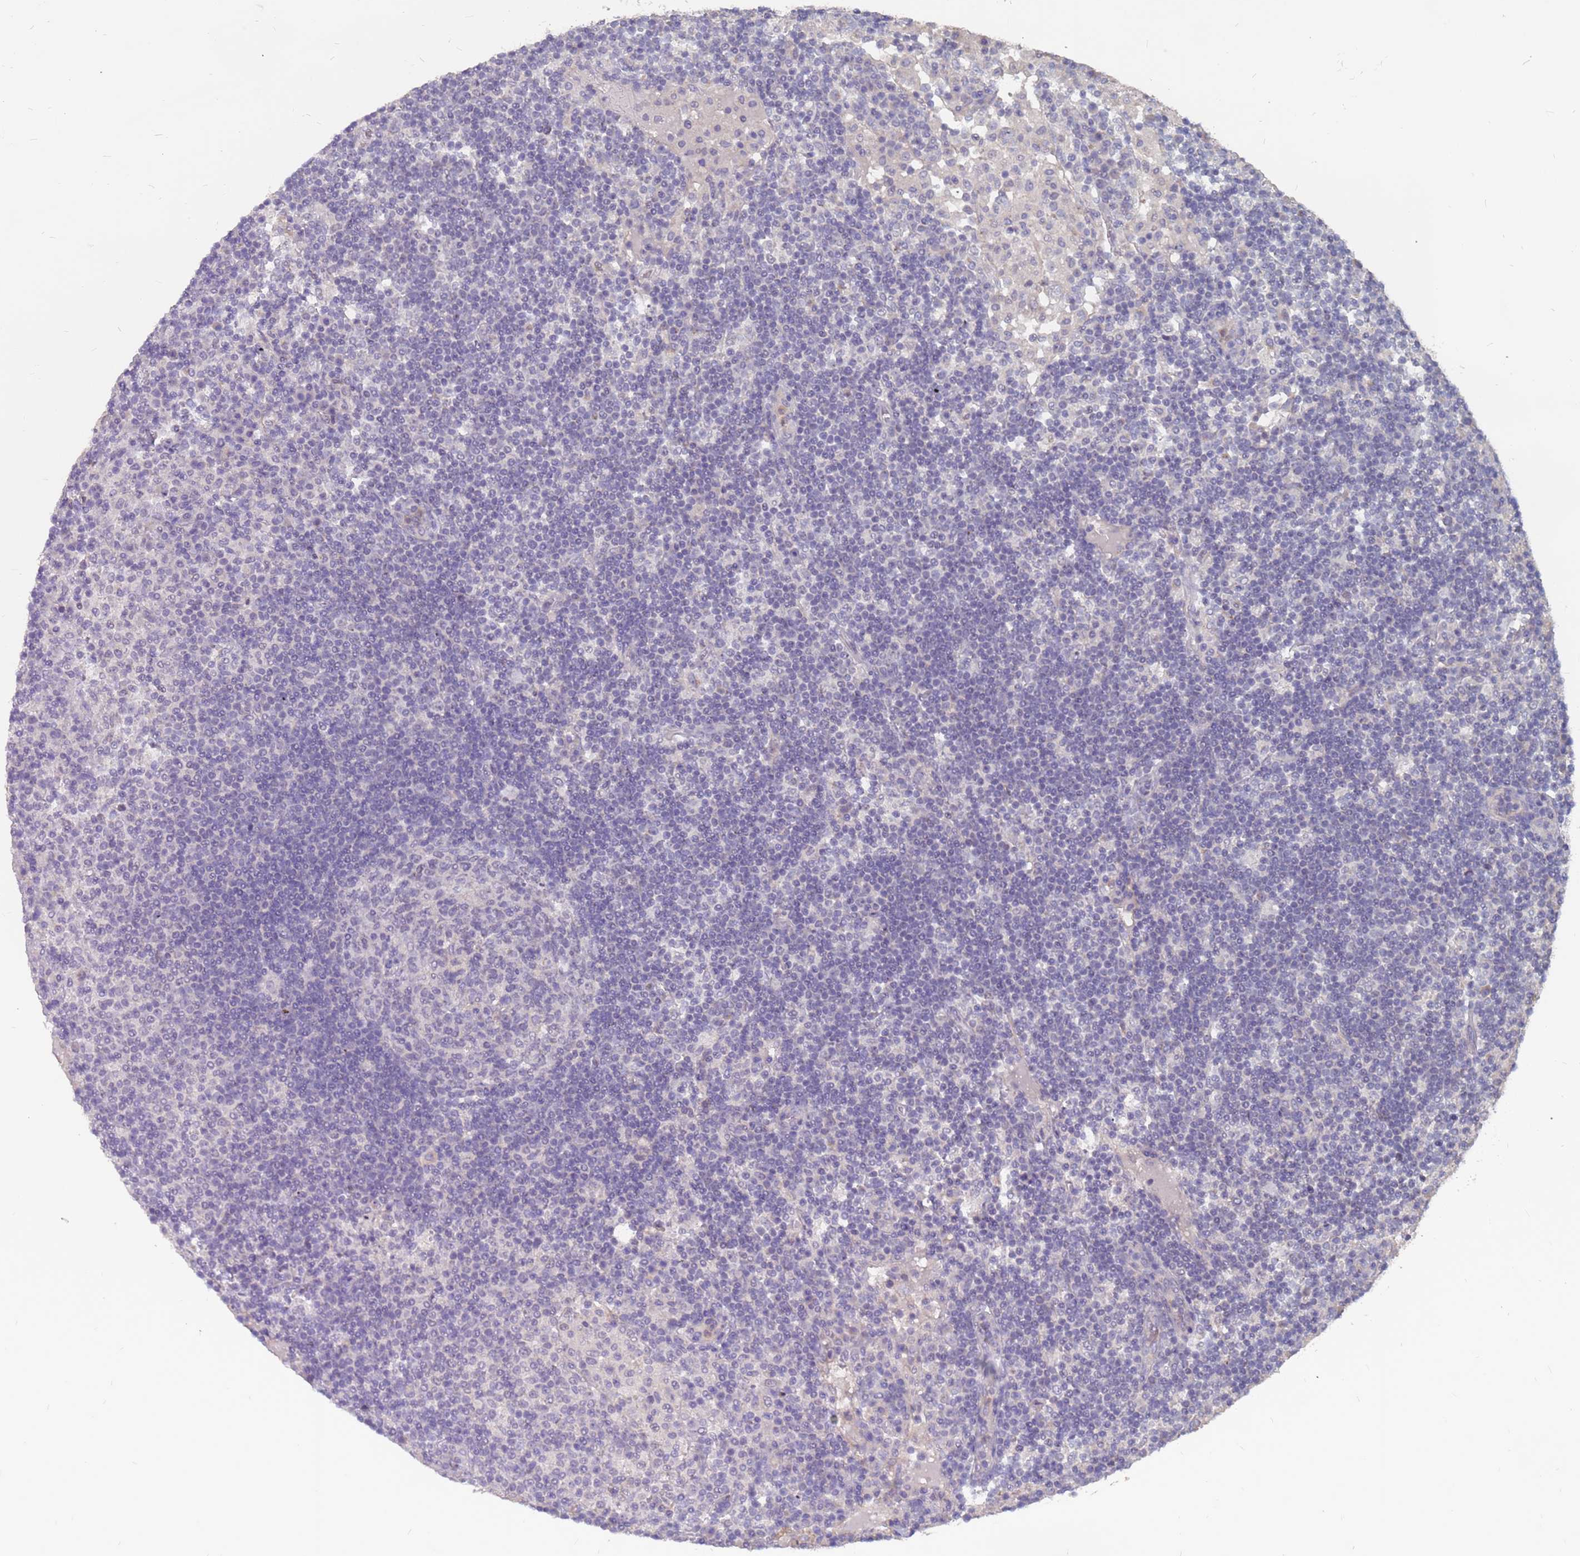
{"staining": {"intensity": "negative", "quantity": "none", "location": "none"}, "tissue": "lymph node", "cell_type": "Germinal center cells", "image_type": "normal", "snomed": [{"axis": "morphology", "description": "Normal tissue, NOS"}, {"axis": "topography", "description": "Lymph node"}], "caption": "This is an immunohistochemistry (IHC) image of unremarkable lymph node. There is no positivity in germinal center cells.", "gene": "TCEANC2", "patient": {"sex": "female", "age": 53}}